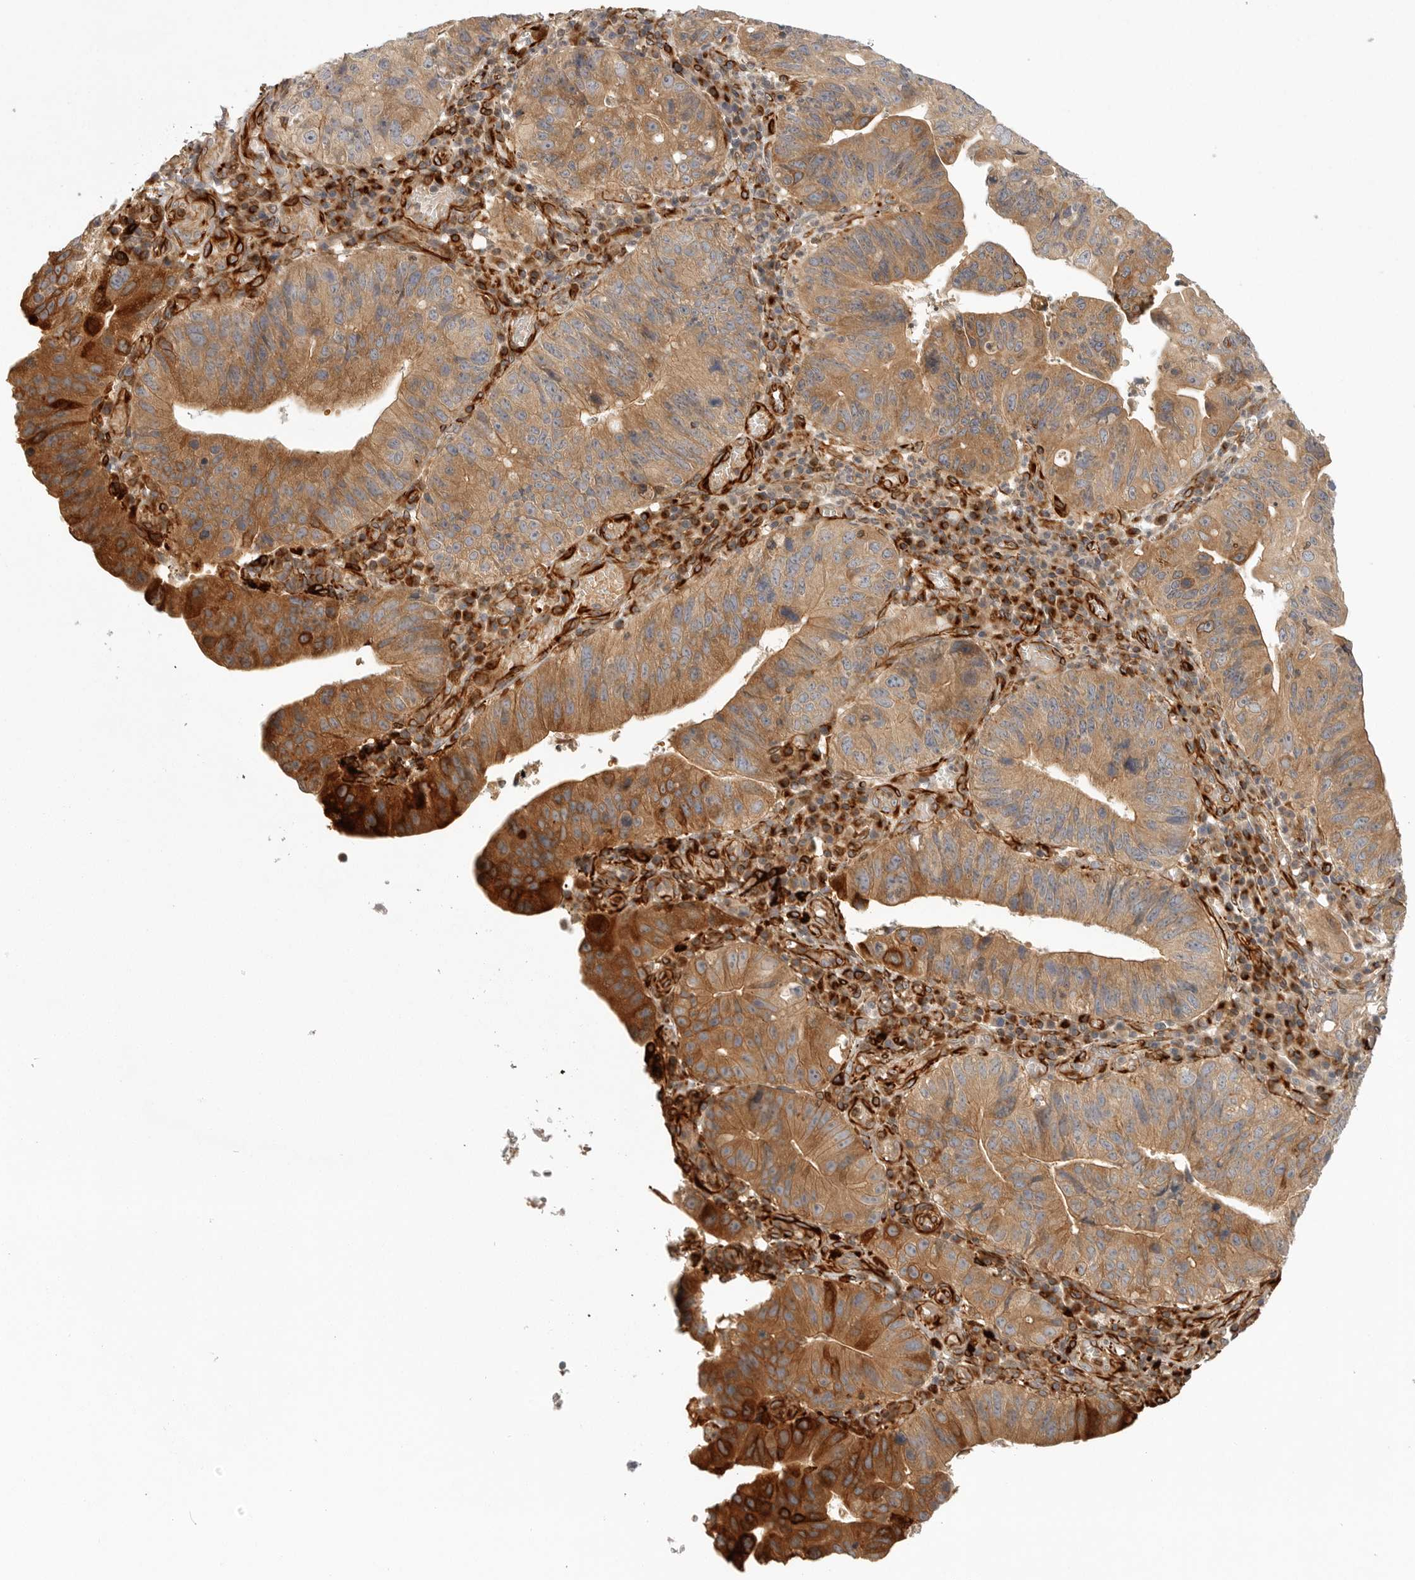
{"staining": {"intensity": "strong", "quantity": ">75%", "location": "cytoplasmic/membranous"}, "tissue": "stomach cancer", "cell_type": "Tumor cells", "image_type": "cancer", "snomed": [{"axis": "morphology", "description": "Adenocarcinoma, NOS"}, {"axis": "topography", "description": "Stomach"}], "caption": "There is high levels of strong cytoplasmic/membranous expression in tumor cells of stomach cancer (adenocarcinoma), as demonstrated by immunohistochemical staining (brown color).", "gene": "CCPG1", "patient": {"sex": "male", "age": 59}}